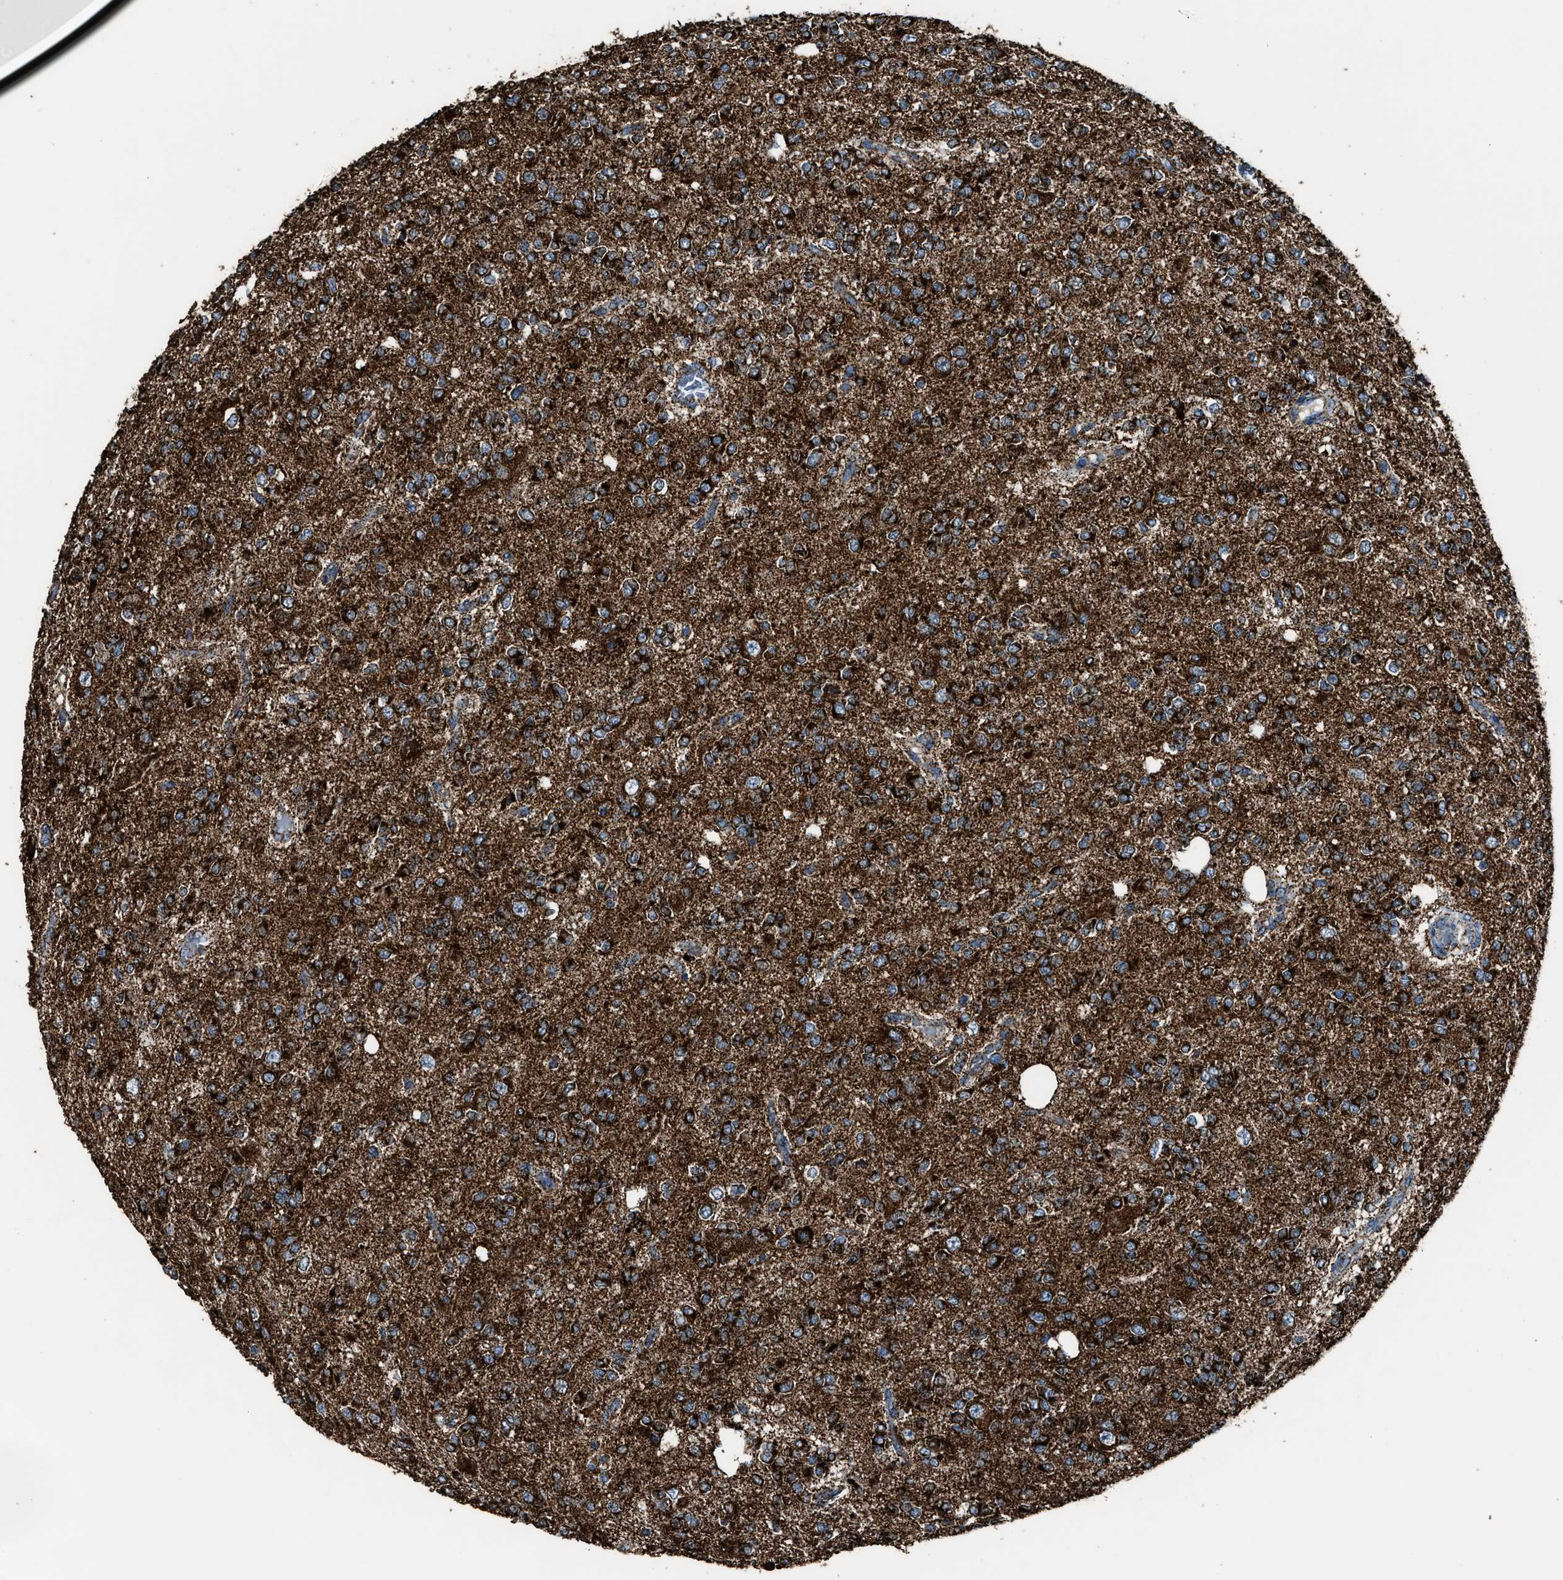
{"staining": {"intensity": "strong", "quantity": ">75%", "location": "cytoplasmic/membranous"}, "tissue": "glioma", "cell_type": "Tumor cells", "image_type": "cancer", "snomed": [{"axis": "morphology", "description": "Glioma, malignant, Low grade"}, {"axis": "topography", "description": "Brain"}], "caption": "An image of glioma stained for a protein demonstrates strong cytoplasmic/membranous brown staining in tumor cells. The staining is performed using DAB (3,3'-diaminobenzidine) brown chromogen to label protein expression. The nuclei are counter-stained blue using hematoxylin.", "gene": "MDH2", "patient": {"sex": "male", "age": 38}}